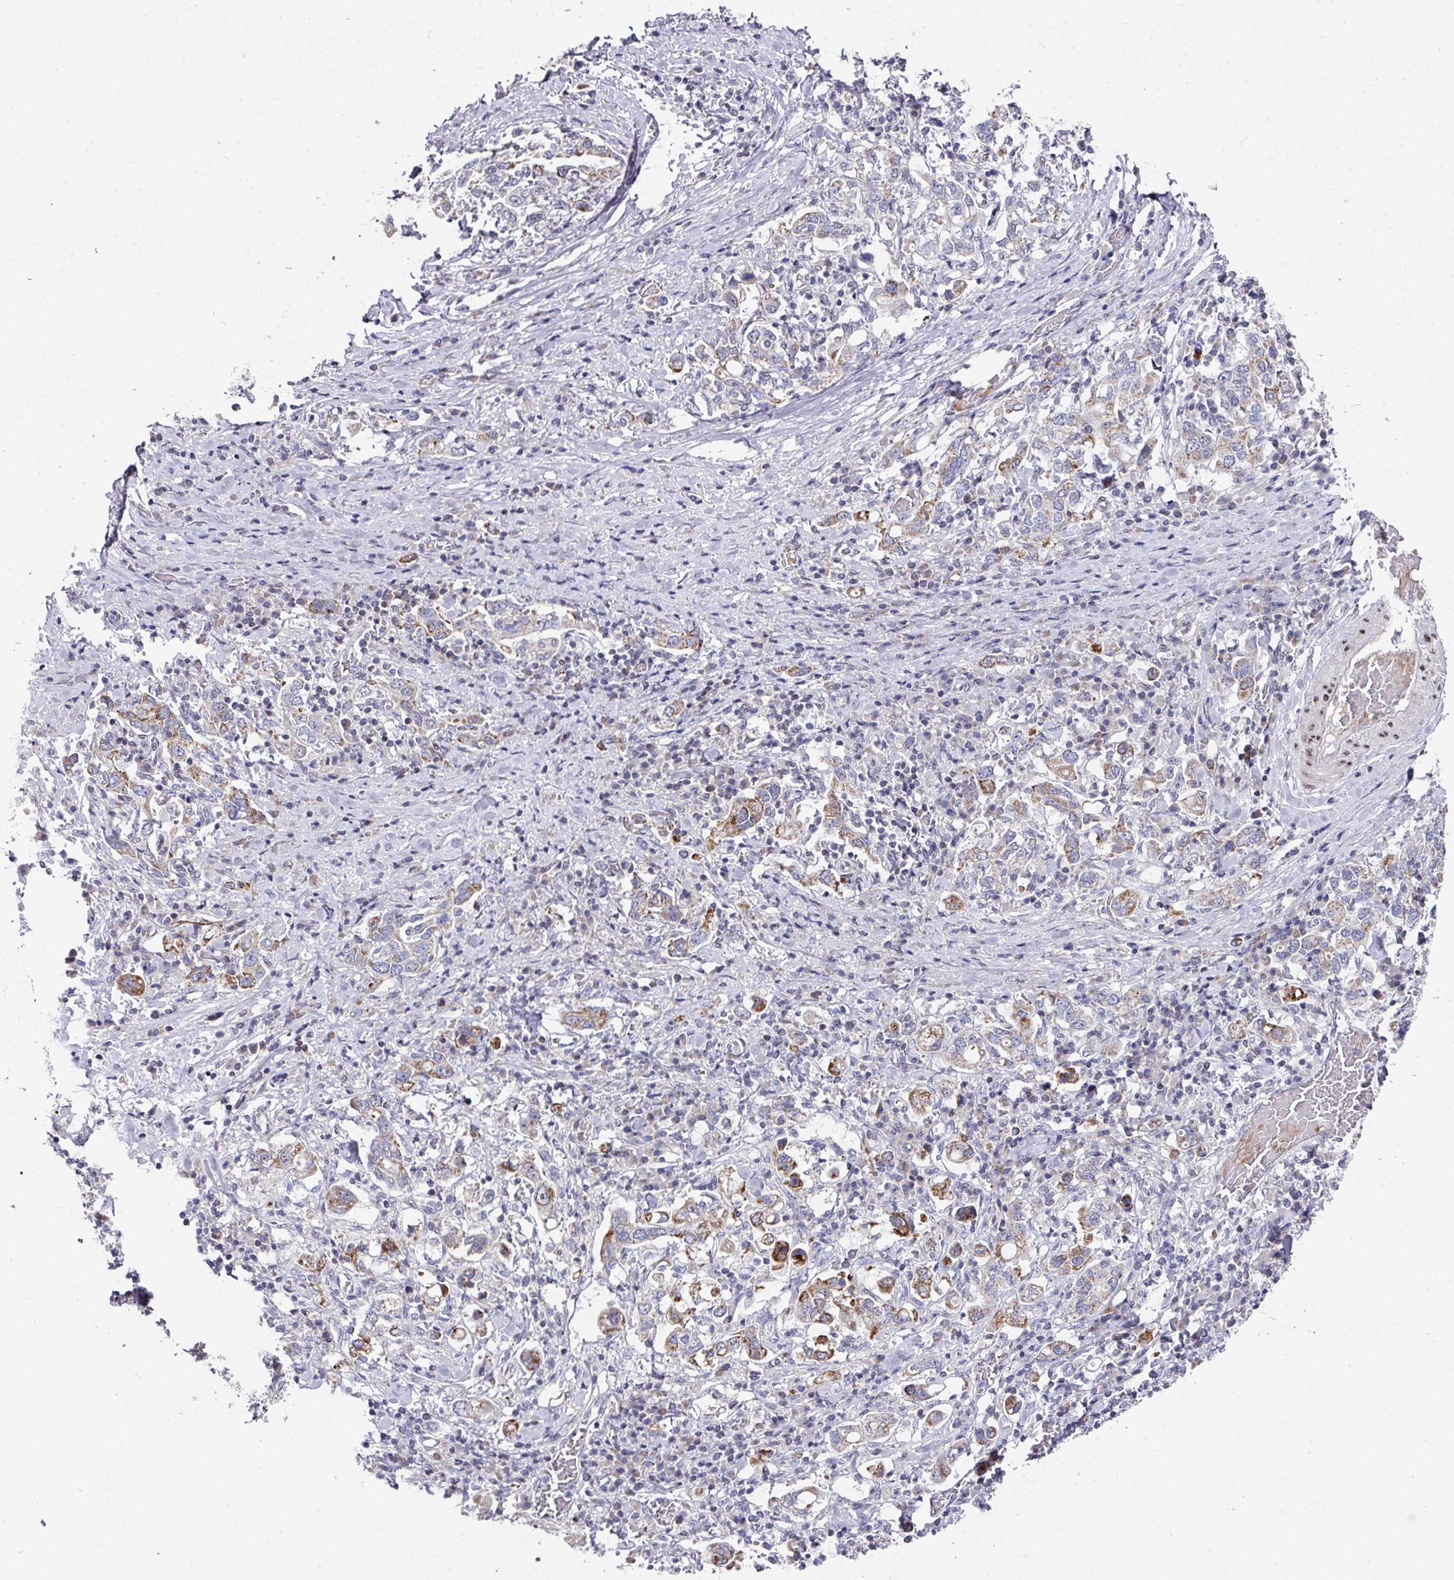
{"staining": {"intensity": "moderate", "quantity": "<25%", "location": "cytoplasmic/membranous"}, "tissue": "stomach cancer", "cell_type": "Tumor cells", "image_type": "cancer", "snomed": [{"axis": "morphology", "description": "Adenocarcinoma, NOS"}, {"axis": "topography", "description": "Stomach, upper"}, {"axis": "topography", "description": "Stomach"}], "caption": "Adenocarcinoma (stomach) was stained to show a protein in brown. There is low levels of moderate cytoplasmic/membranous staining in approximately <25% of tumor cells. (Stains: DAB in brown, nuclei in blue, Microscopy: brightfield microscopy at high magnification).", "gene": "CBX7", "patient": {"sex": "male", "age": 62}}